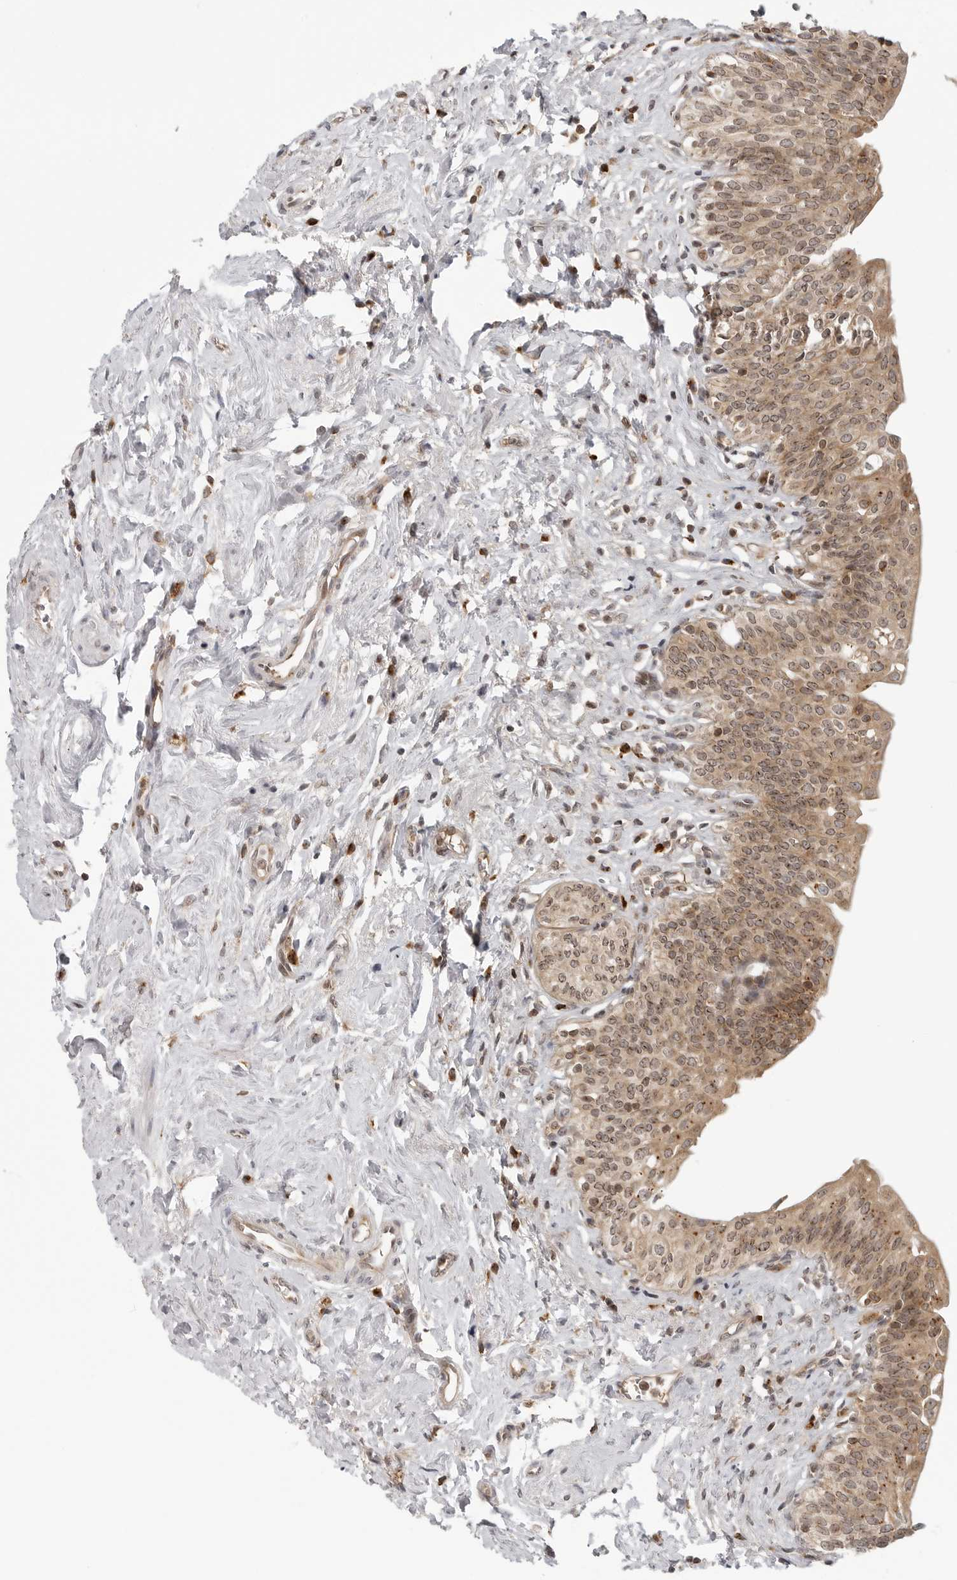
{"staining": {"intensity": "moderate", "quantity": ">75%", "location": "cytoplasmic/membranous,nuclear"}, "tissue": "urinary bladder", "cell_type": "Urothelial cells", "image_type": "normal", "snomed": [{"axis": "morphology", "description": "Normal tissue, NOS"}, {"axis": "topography", "description": "Urinary bladder"}], "caption": "Human urinary bladder stained for a protein (brown) shows moderate cytoplasmic/membranous,nuclear positive expression in approximately >75% of urothelial cells.", "gene": "COPA", "patient": {"sex": "male", "age": 83}}